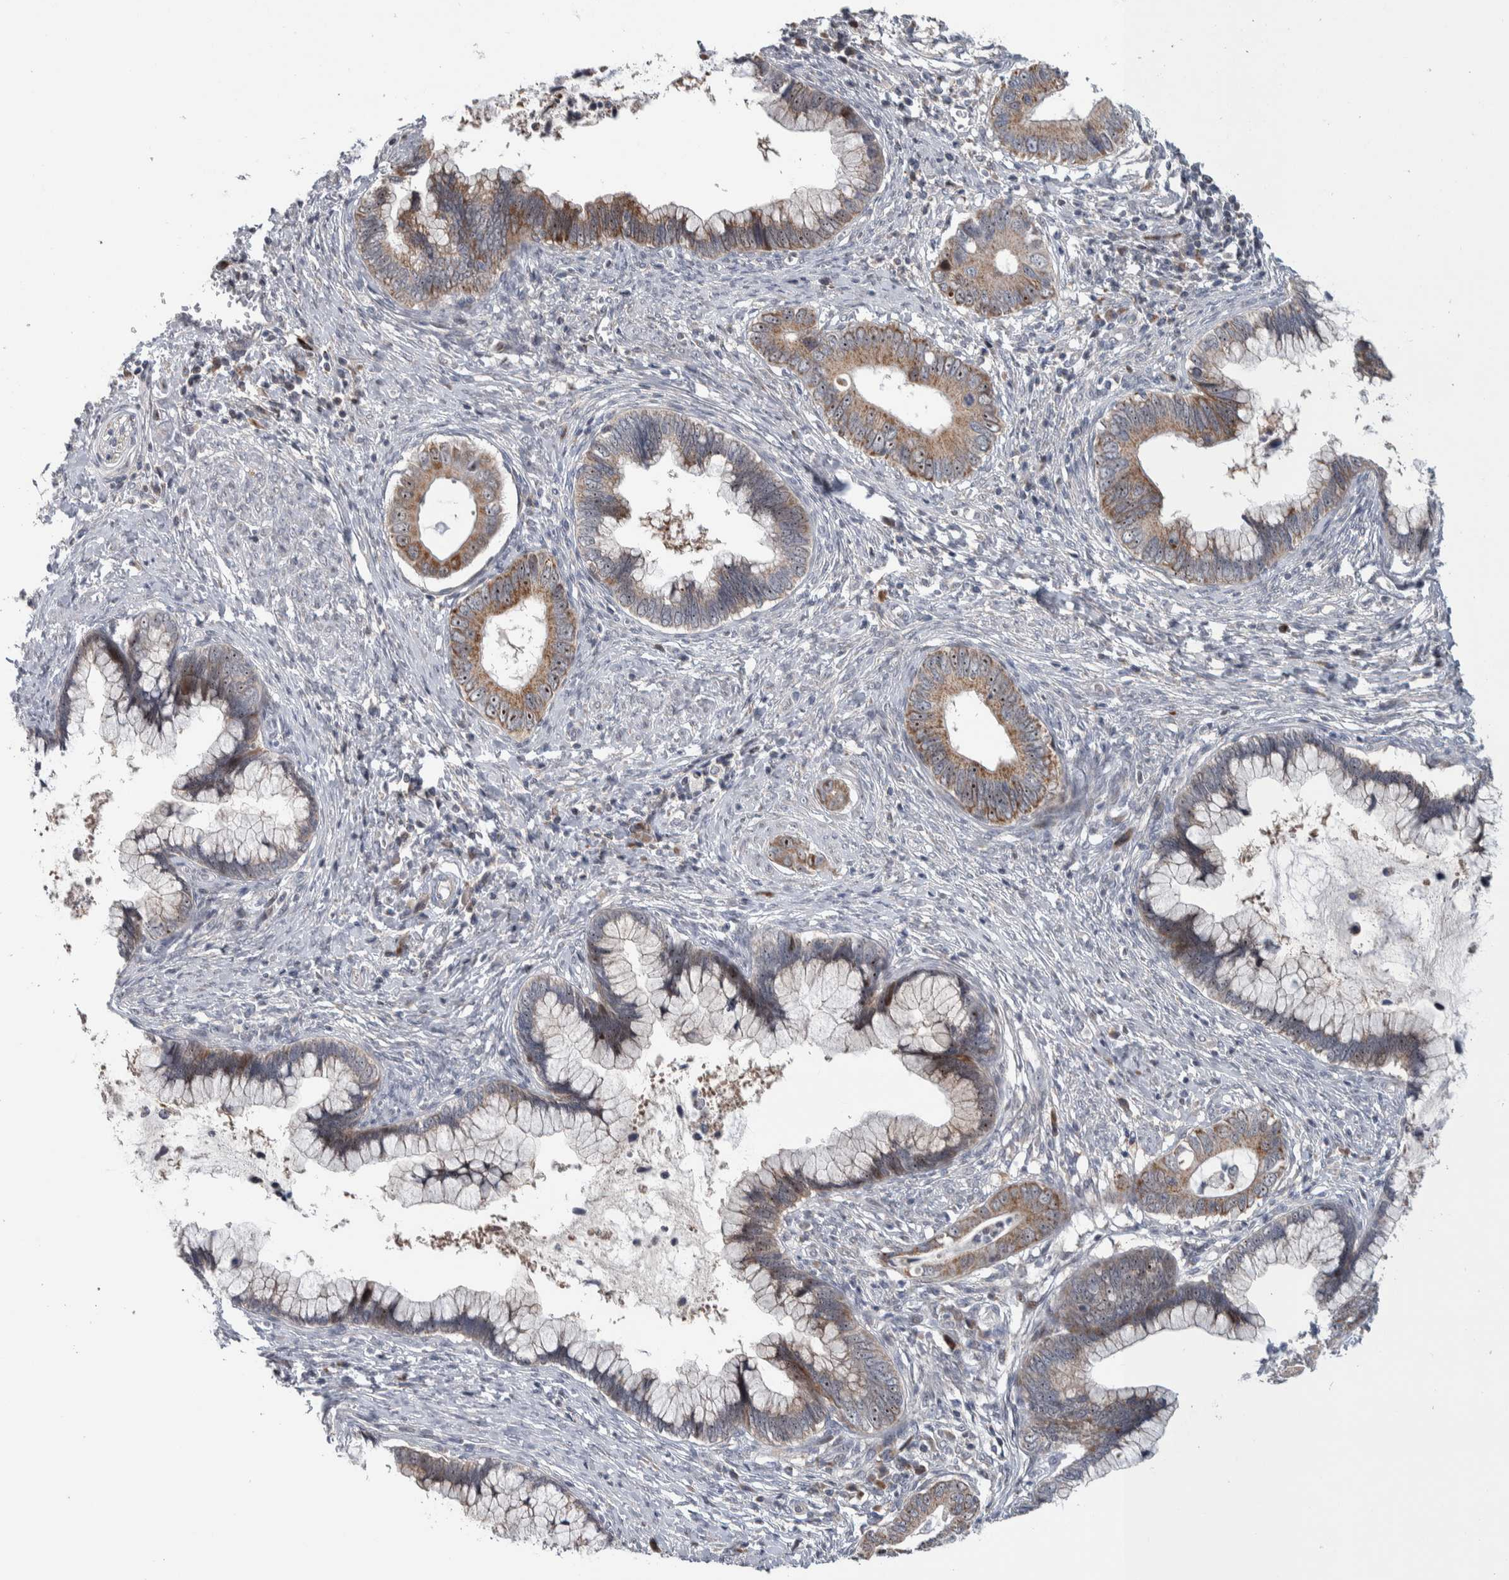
{"staining": {"intensity": "moderate", "quantity": ">75%", "location": "cytoplasmic/membranous,nuclear"}, "tissue": "cervical cancer", "cell_type": "Tumor cells", "image_type": "cancer", "snomed": [{"axis": "morphology", "description": "Adenocarcinoma, NOS"}, {"axis": "topography", "description": "Cervix"}], "caption": "IHC photomicrograph of neoplastic tissue: human cervical cancer (adenocarcinoma) stained using immunohistochemistry (IHC) exhibits medium levels of moderate protein expression localized specifically in the cytoplasmic/membranous and nuclear of tumor cells, appearing as a cytoplasmic/membranous and nuclear brown color.", "gene": "PRRG4", "patient": {"sex": "female", "age": 44}}